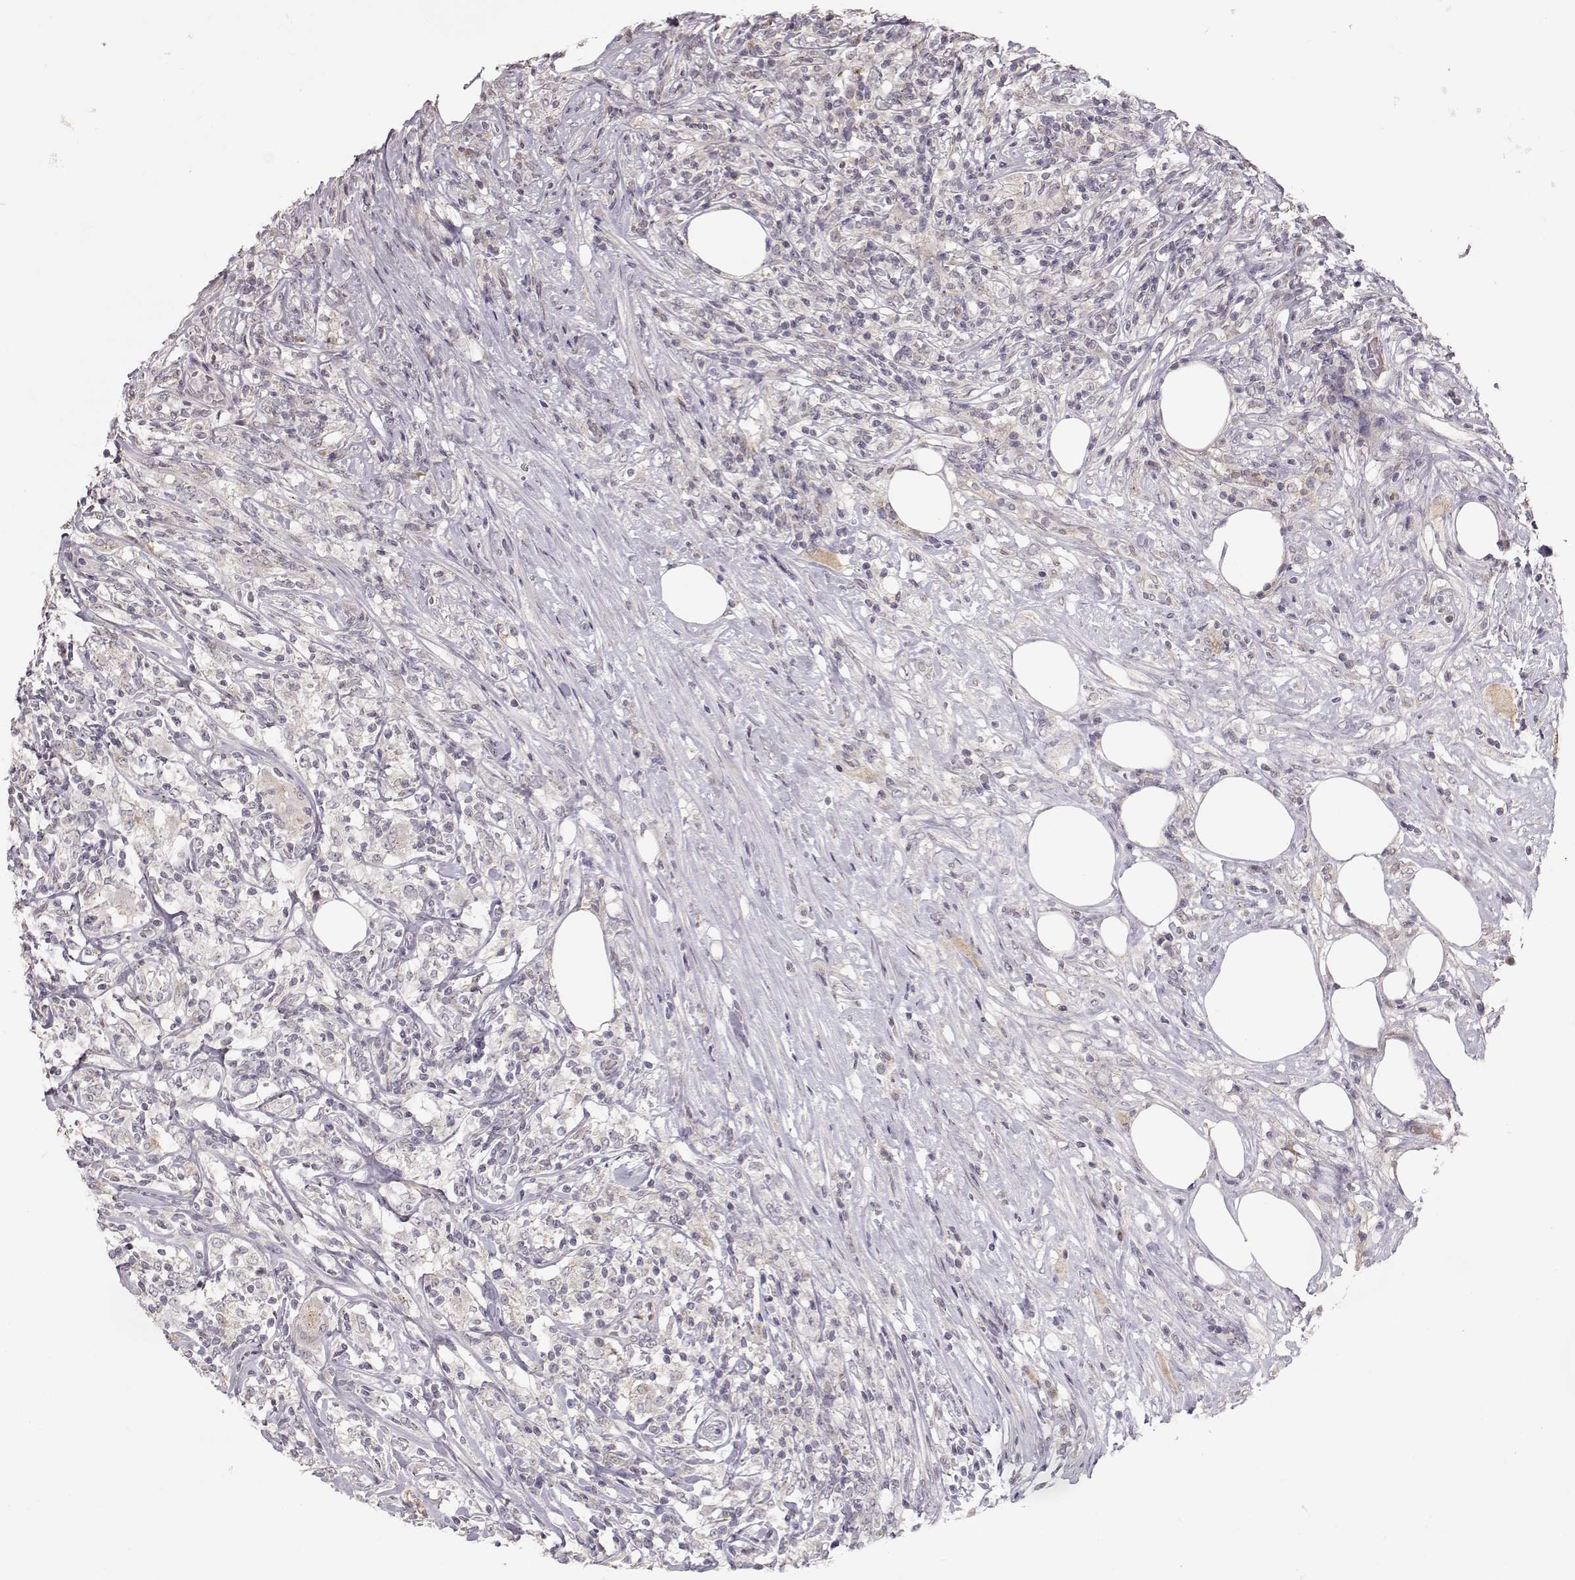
{"staining": {"intensity": "negative", "quantity": "none", "location": "none"}, "tissue": "lymphoma", "cell_type": "Tumor cells", "image_type": "cancer", "snomed": [{"axis": "morphology", "description": "Malignant lymphoma, non-Hodgkin's type, High grade"}, {"axis": "topography", "description": "Lymph node"}], "caption": "Immunohistochemistry (IHC) of human lymphoma exhibits no positivity in tumor cells.", "gene": "PNMT", "patient": {"sex": "female", "age": 84}}